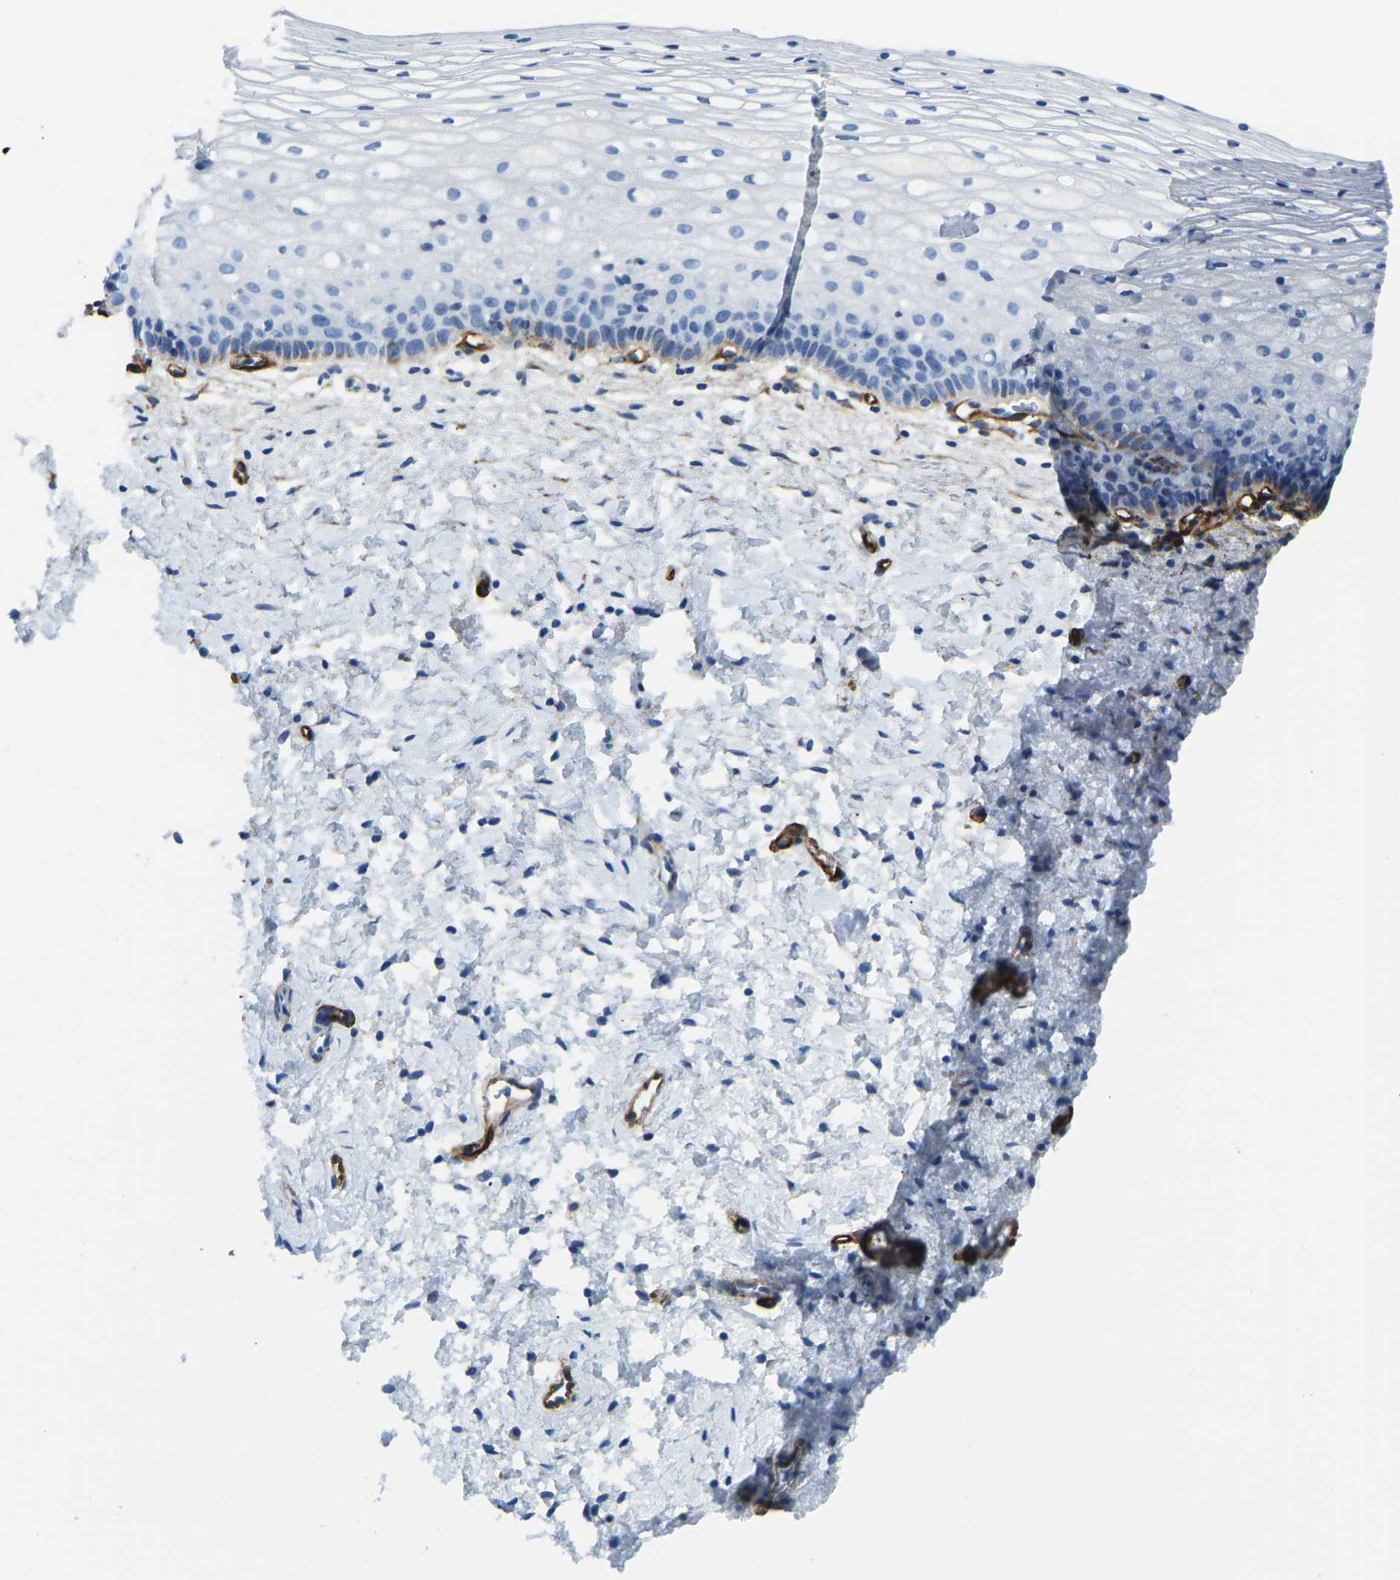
{"staining": {"intensity": "negative", "quantity": "none", "location": "none"}, "tissue": "cervix", "cell_type": "Glandular cells", "image_type": "normal", "snomed": [{"axis": "morphology", "description": "Normal tissue, NOS"}, {"axis": "topography", "description": "Cervix"}], "caption": "Immunohistochemical staining of unremarkable human cervix demonstrates no significant staining in glandular cells.", "gene": "COL15A1", "patient": {"sex": "female", "age": 72}}